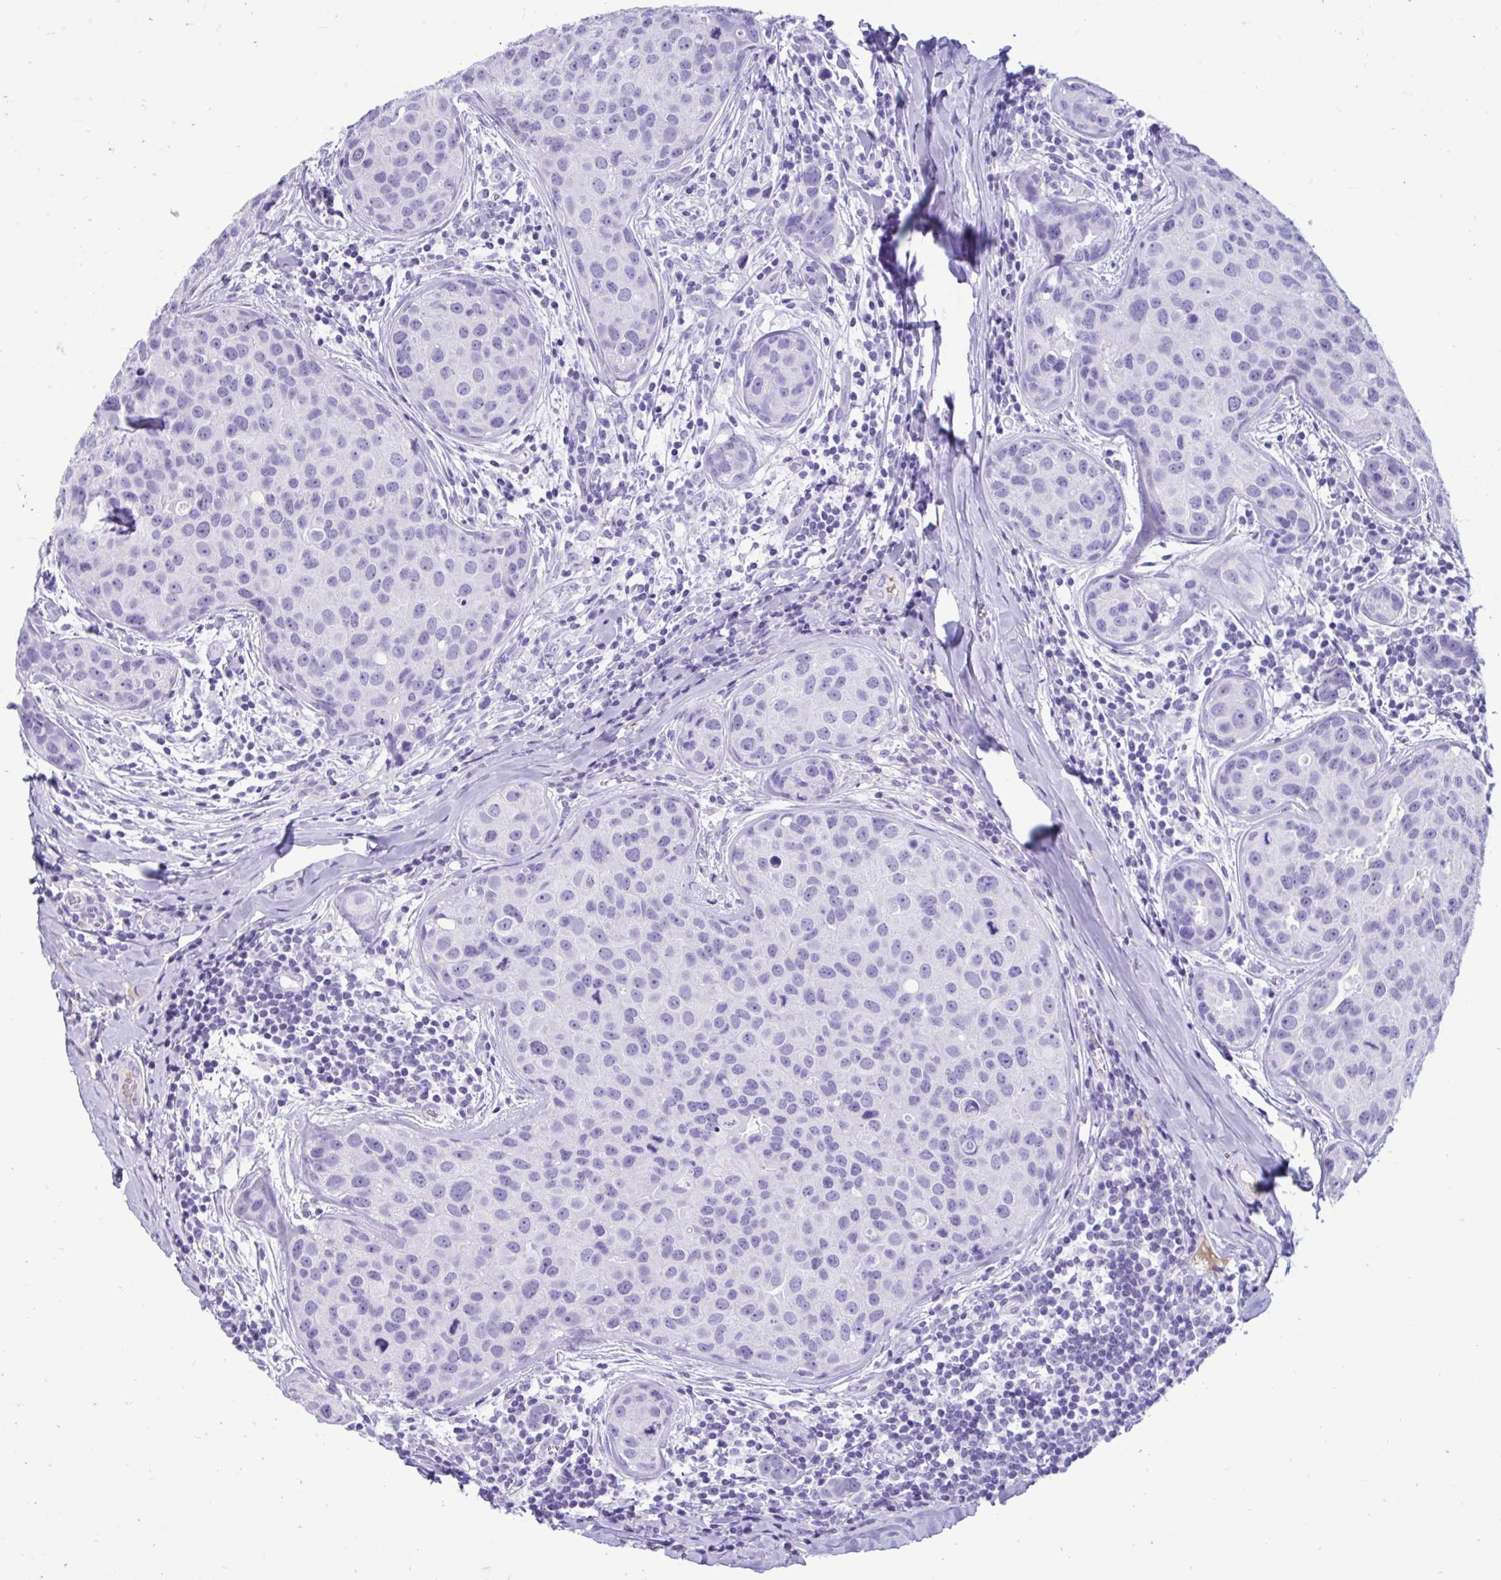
{"staining": {"intensity": "negative", "quantity": "none", "location": "none"}, "tissue": "breast cancer", "cell_type": "Tumor cells", "image_type": "cancer", "snomed": [{"axis": "morphology", "description": "Duct carcinoma"}, {"axis": "topography", "description": "Breast"}], "caption": "Tumor cells are negative for protein expression in human infiltrating ductal carcinoma (breast).", "gene": "SMIM9", "patient": {"sex": "female", "age": 24}}